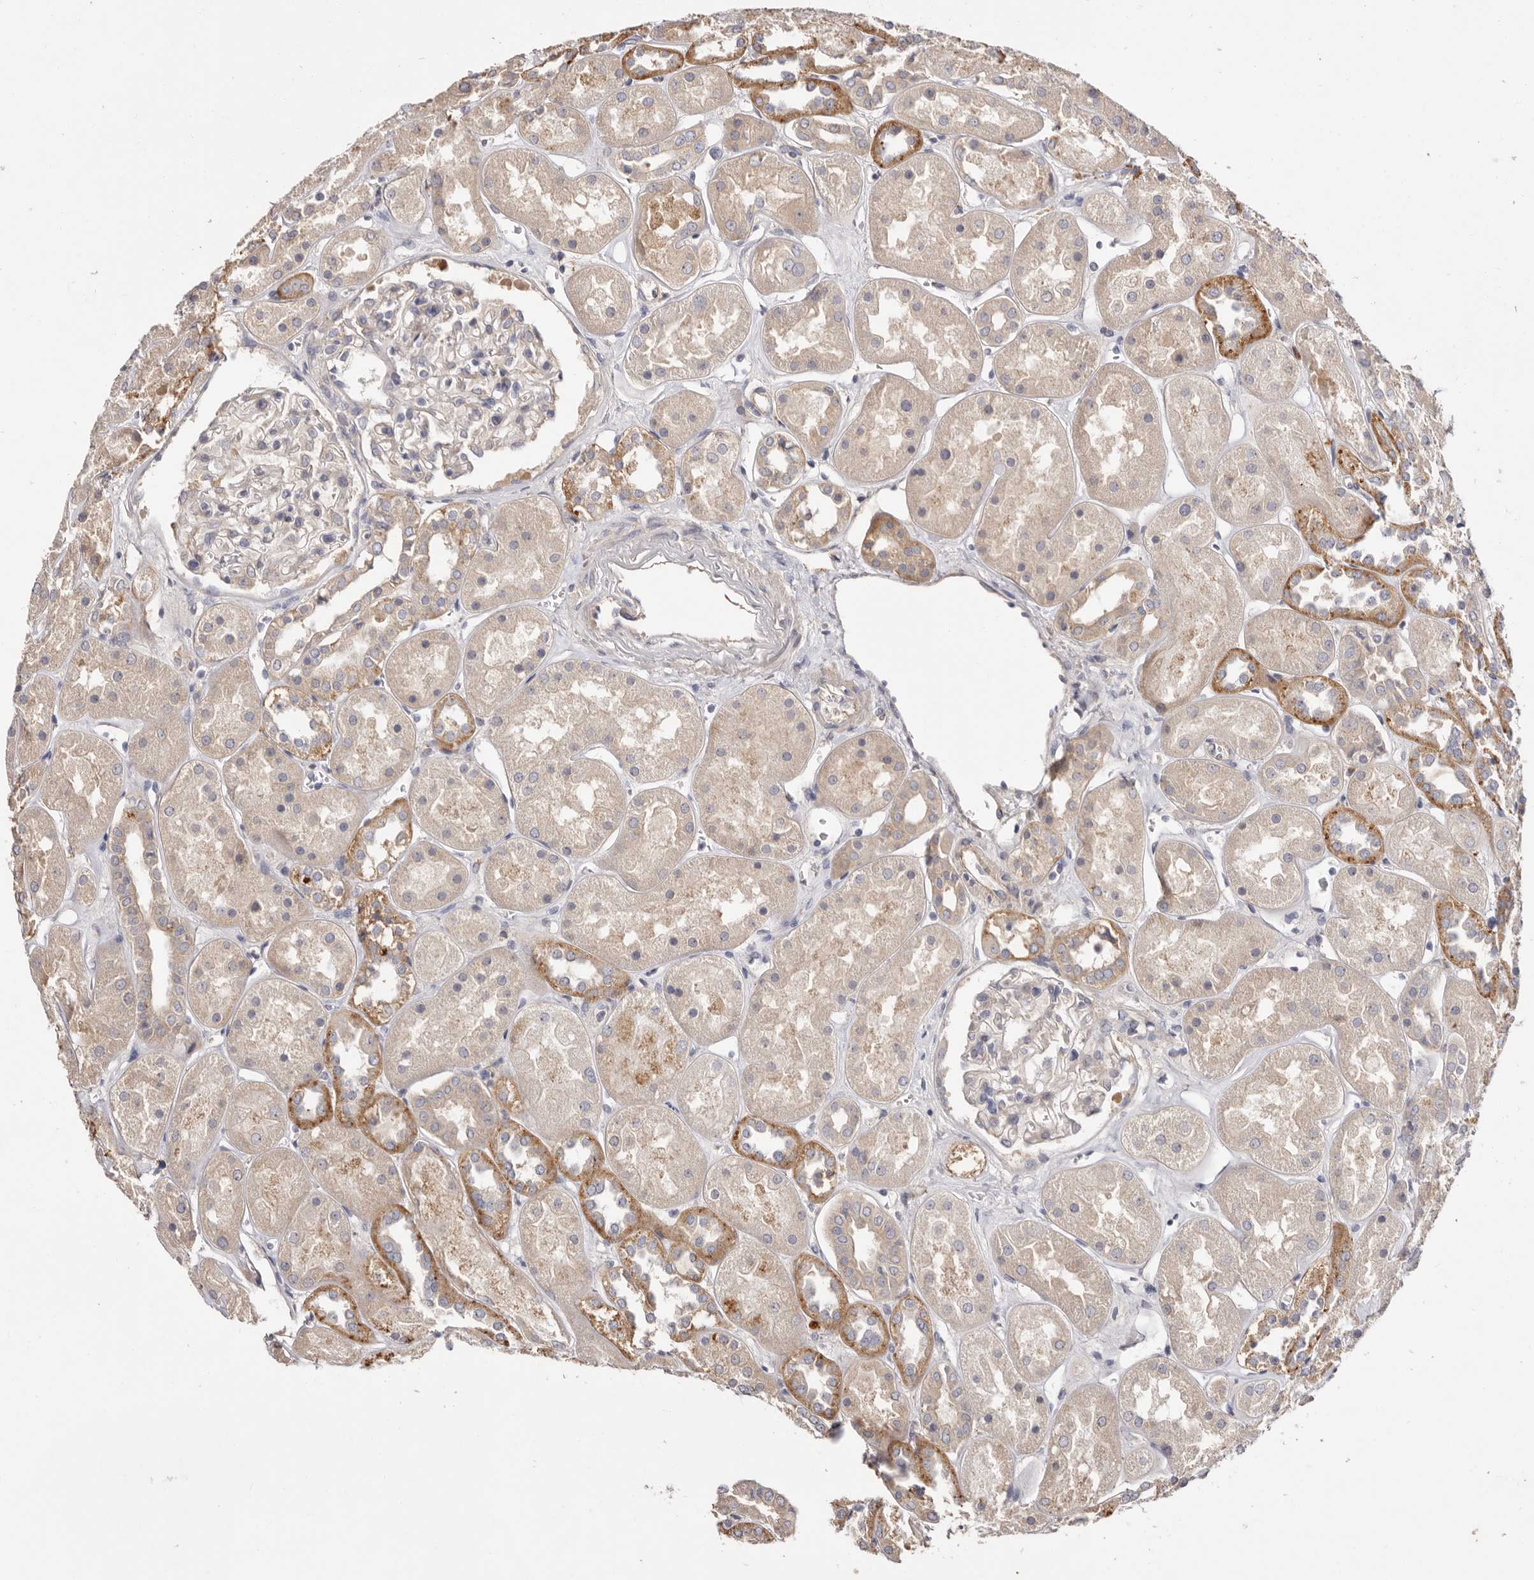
{"staining": {"intensity": "negative", "quantity": "none", "location": "none"}, "tissue": "kidney", "cell_type": "Cells in glomeruli", "image_type": "normal", "snomed": [{"axis": "morphology", "description": "Normal tissue, NOS"}, {"axis": "topography", "description": "Kidney"}], "caption": "Cells in glomeruli show no significant expression in normal kidney.", "gene": "FAM167B", "patient": {"sex": "male", "age": 70}}